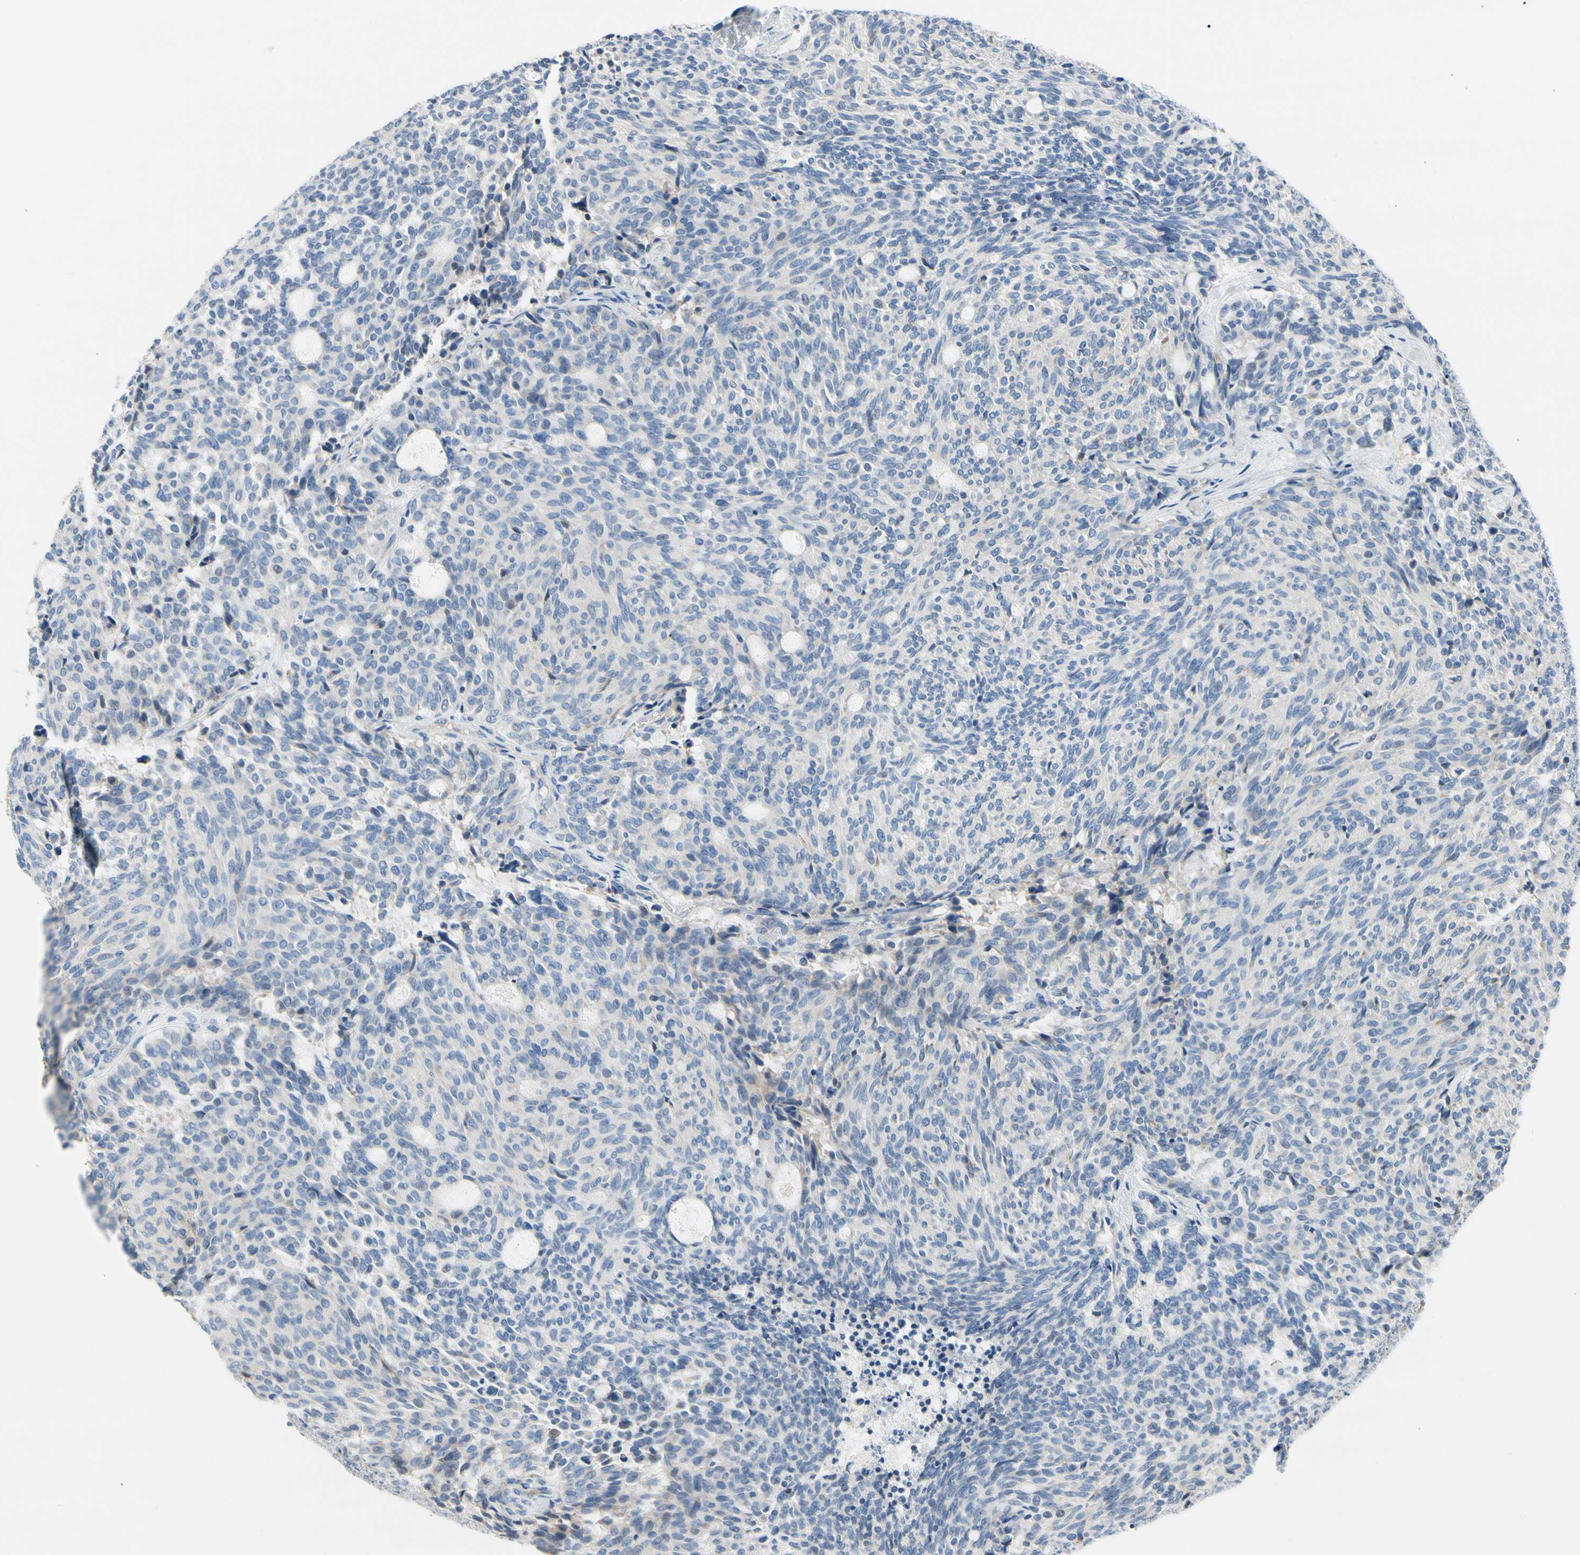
{"staining": {"intensity": "negative", "quantity": "none", "location": "none"}, "tissue": "carcinoid", "cell_type": "Tumor cells", "image_type": "cancer", "snomed": [{"axis": "morphology", "description": "Carcinoid, malignant, NOS"}, {"axis": "topography", "description": "Pancreas"}], "caption": "Immunohistochemistry histopathology image of neoplastic tissue: human carcinoid stained with DAB reveals no significant protein staining in tumor cells.", "gene": "STXBP1", "patient": {"sex": "female", "age": 54}}